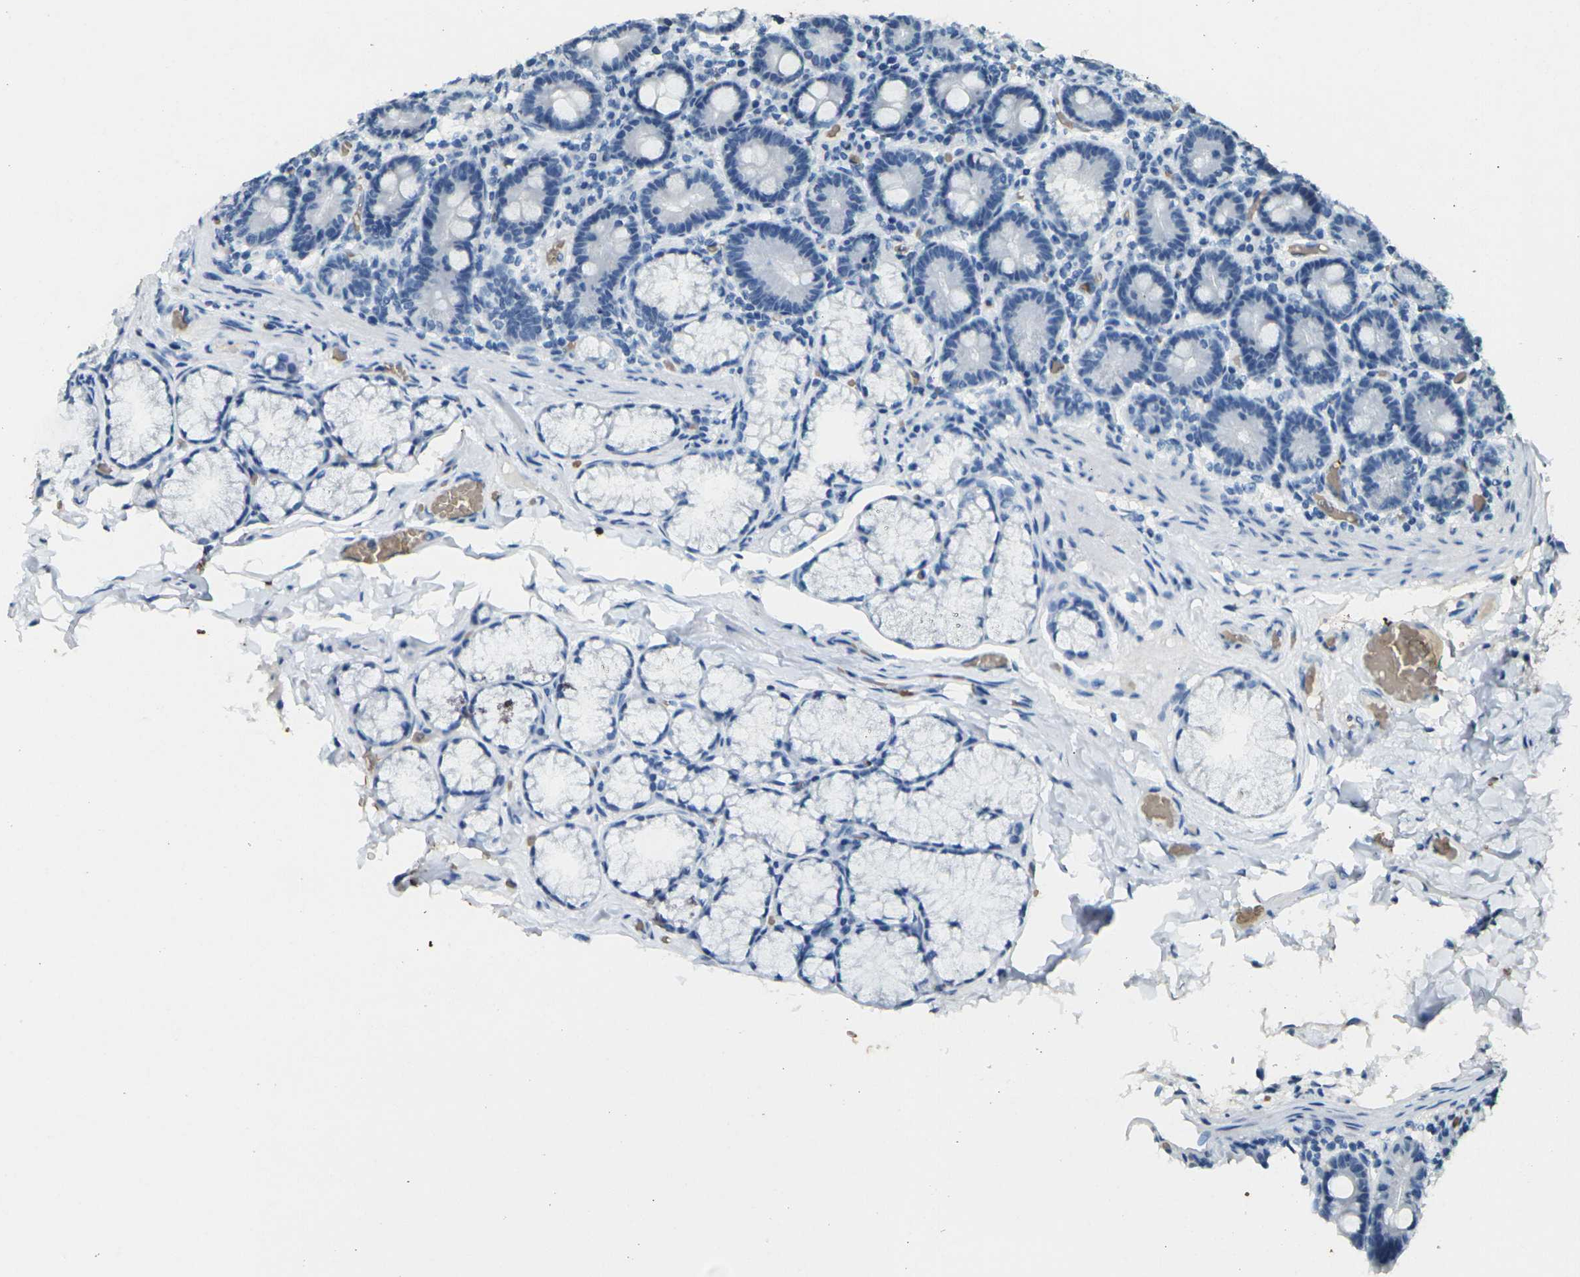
{"staining": {"intensity": "negative", "quantity": "none", "location": "none"}, "tissue": "duodenum", "cell_type": "Glandular cells", "image_type": "normal", "snomed": [{"axis": "morphology", "description": "Normal tissue, NOS"}, {"axis": "topography", "description": "Duodenum"}], "caption": "The image demonstrates no staining of glandular cells in unremarkable duodenum. (DAB (3,3'-diaminobenzidine) IHC, high magnification).", "gene": "HBB", "patient": {"sex": "male", "age": 54}}